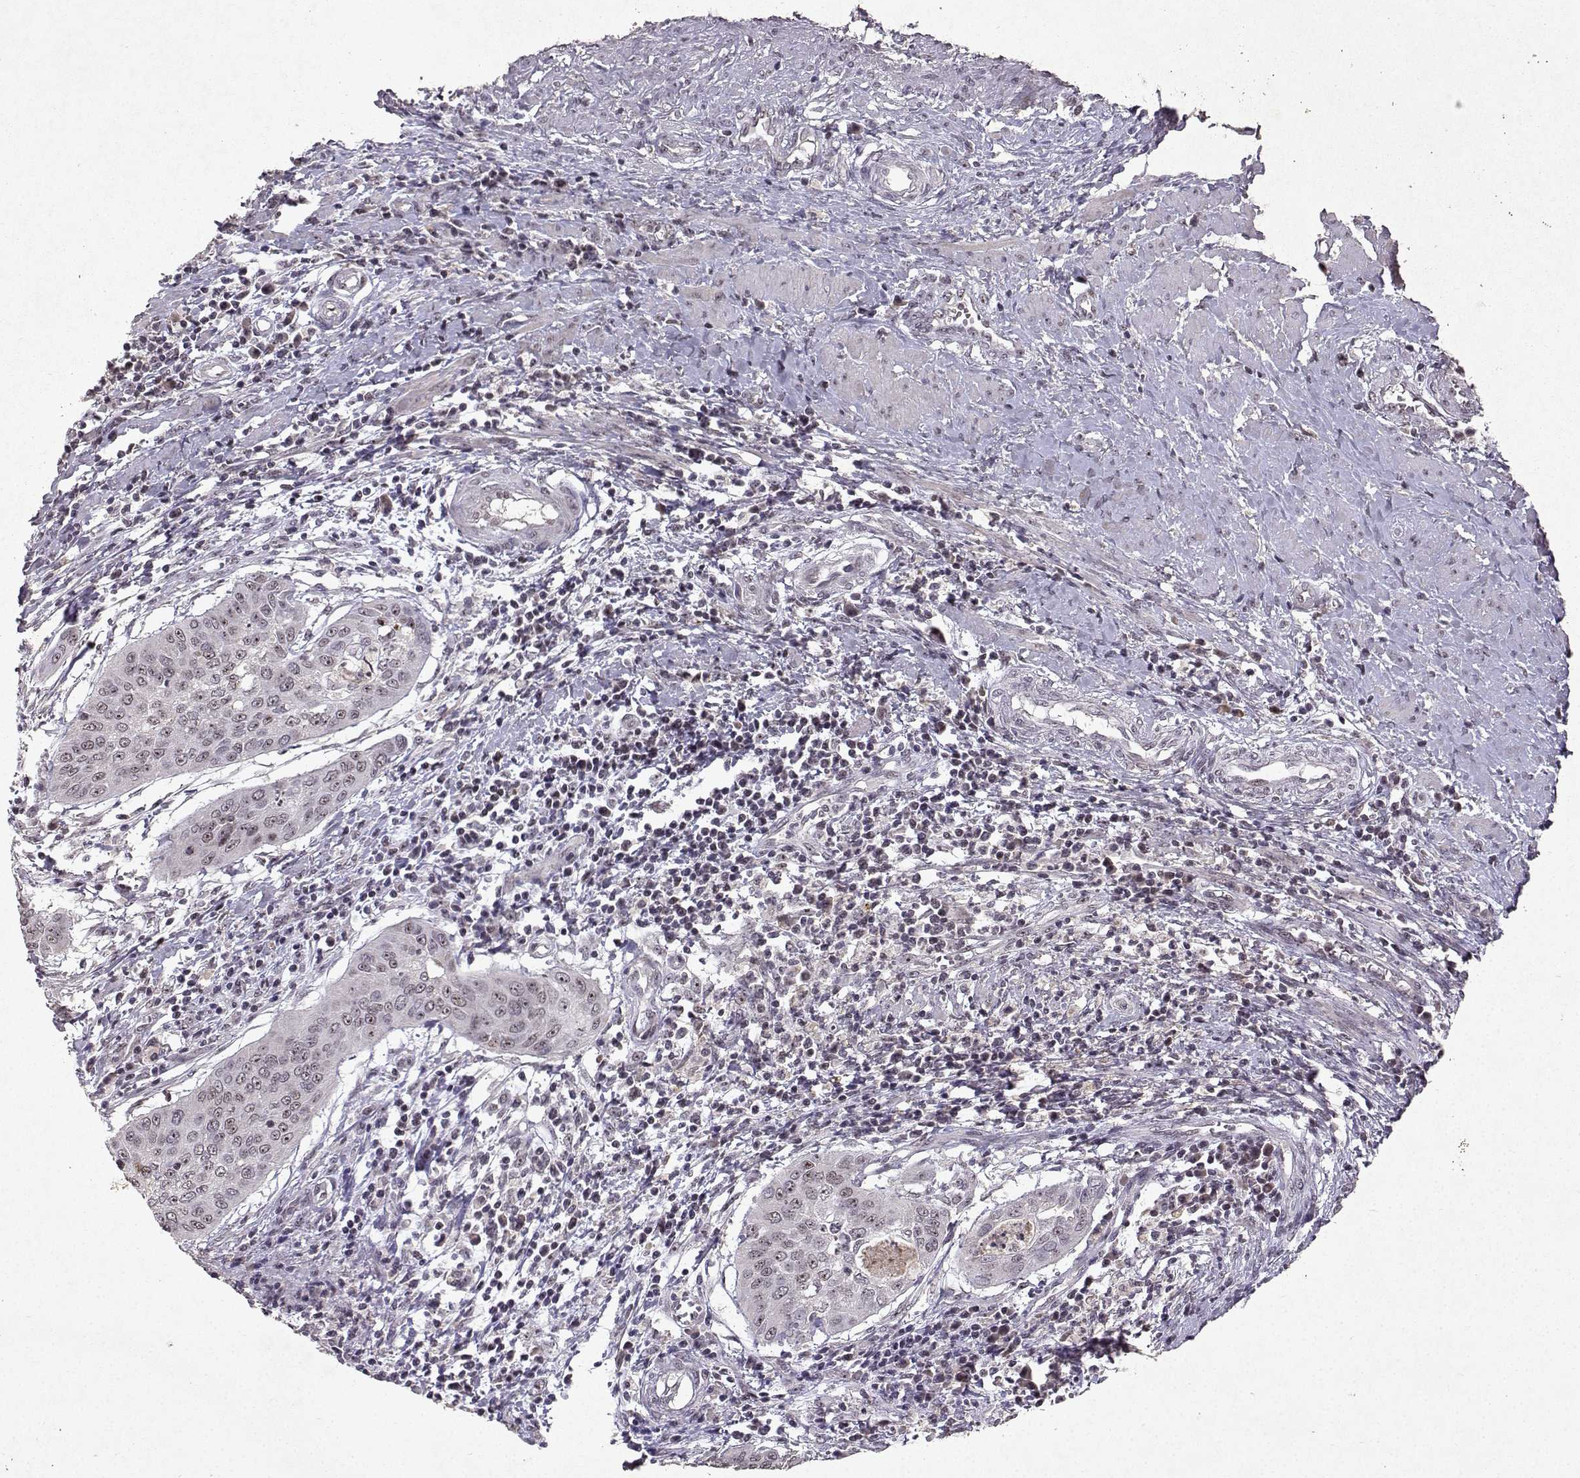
{"staining": {"intensity": "moderate", "quantity": "<25%", "location": "nuclear"}, "tissue": "cervical cancer", "cell_type": "Tumor cells", "image_type": "cancer", "snomed": [{"axis": "morphology", "description": "Squamous cell carcinoma, NOS"}, {"axis": "topography", "description": "Cervix"}], "caption": "A micrograph of human cervical cancer (squamous cell carcinoma) stained for a protein demonstrates moderate nuclear brown staining in tumor cells. The protein is stained brown, and the nuclei are stained in blue (DAB (3,3'-diaminobenzidine) IHC with brightfield microscopy, high magnification).", "gene": "DDX56", "patient": {"sex": "female", "age": 39}}